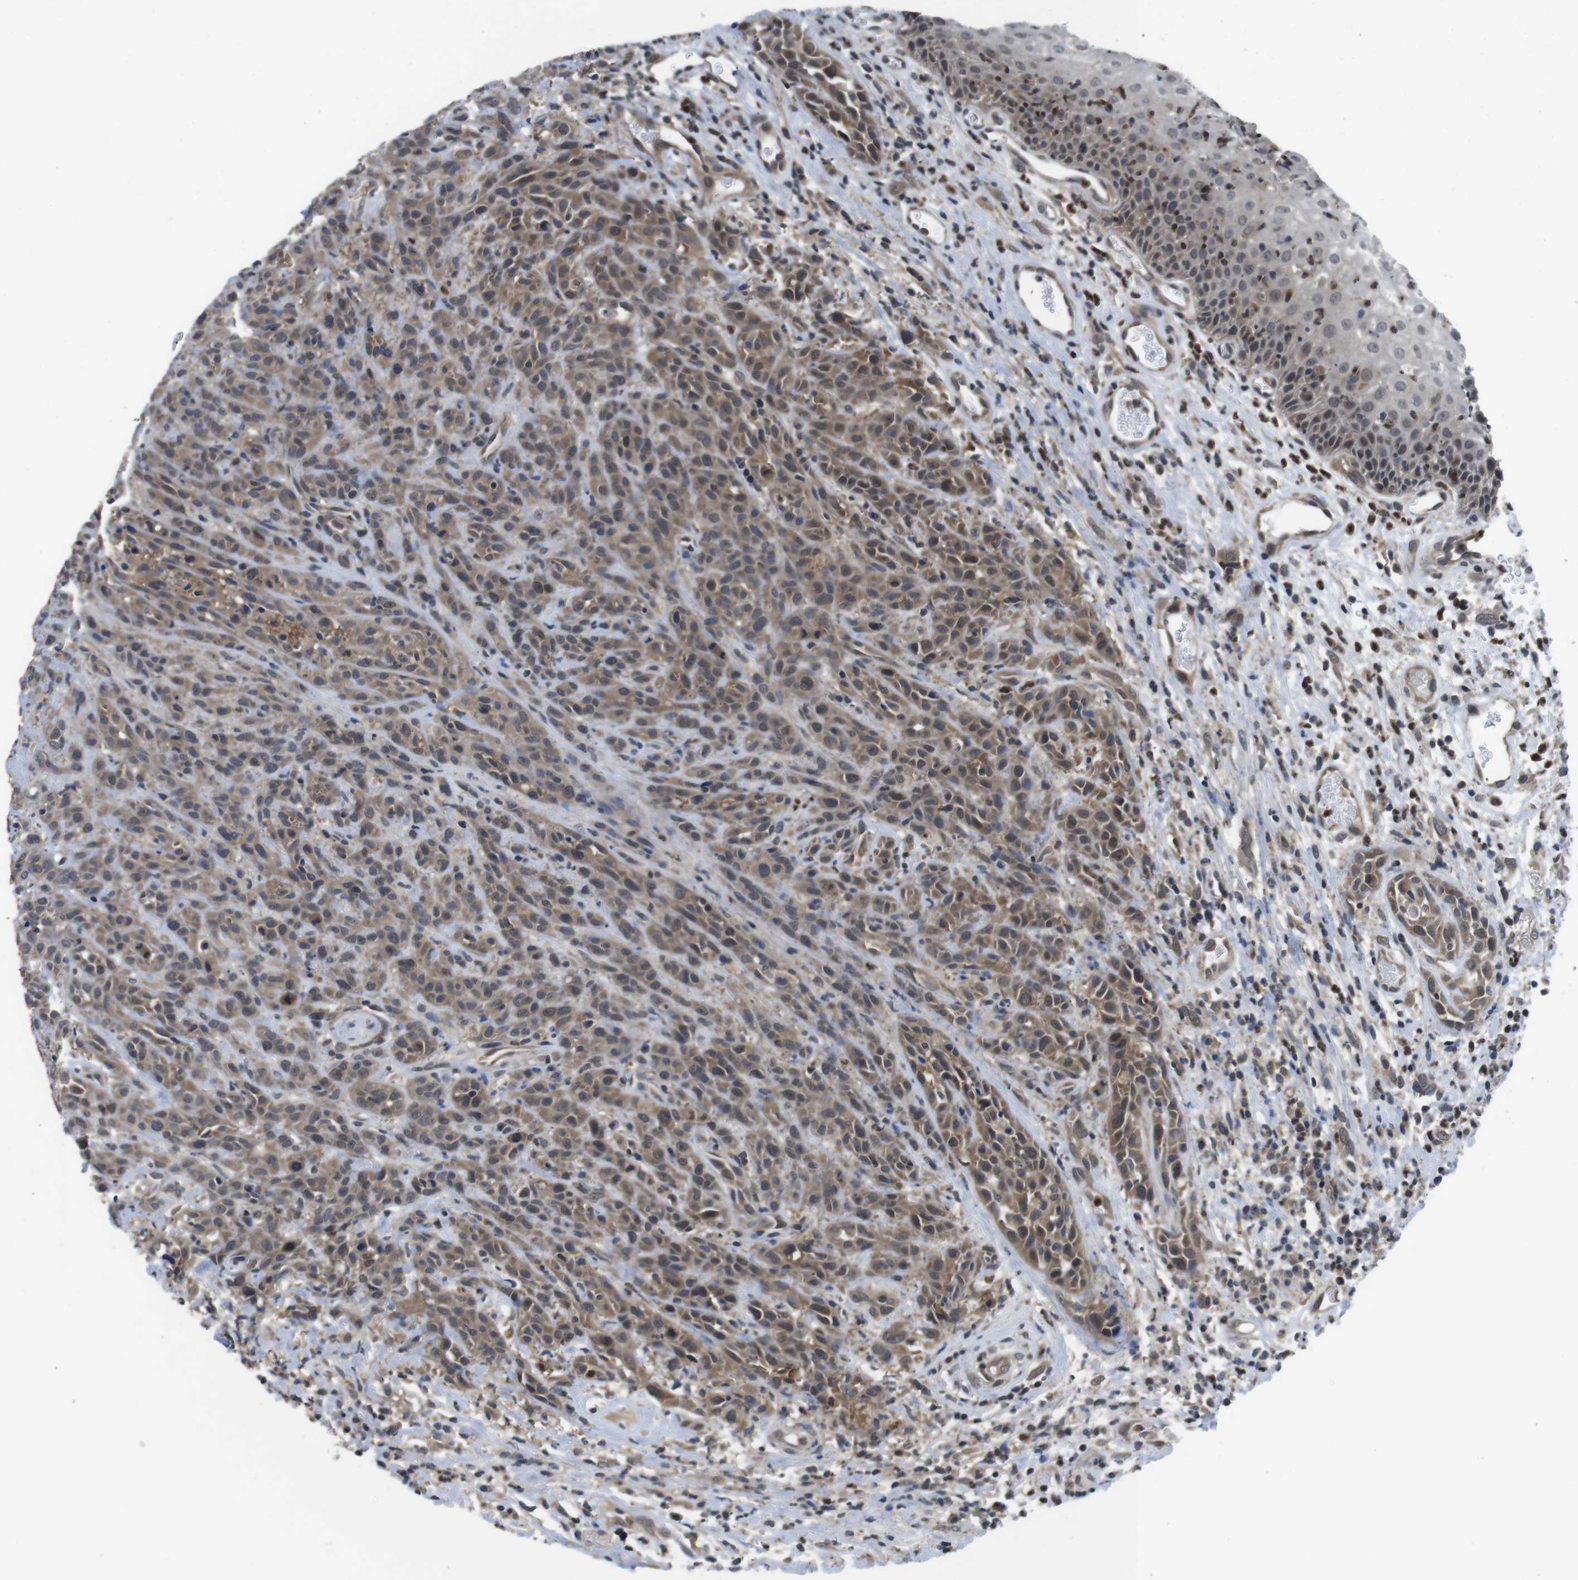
{"staining": {"intensity": "moderate", "quantity": ">75%", "location": "cytoplasmic/membranous"}, "tissue": "head and neck cancer", "cell_type": "Tumor cells", "image_type": "cancer", "snomed": [{"axis": "morphology", "description": "Normal tissue, NOS"}, {"axis": "morphology", "description": "Squamous cell carcinoma, NOS"}, {"axis": "topography", "description": "Cartilage tissue"}, {"axis": "topography", "description": "Head-Neck"}], "caption": "Immunohistochemistry photomicrograph of head and neck cancer (squamous cell carcinoma) stained for a protein (brown), which demonstrates medium levels of moderate cytoplasmic/membranous staining in about >75% of tumor cells.", "gene": "FADD", "patient": {"sex": "male", "age": 62}}